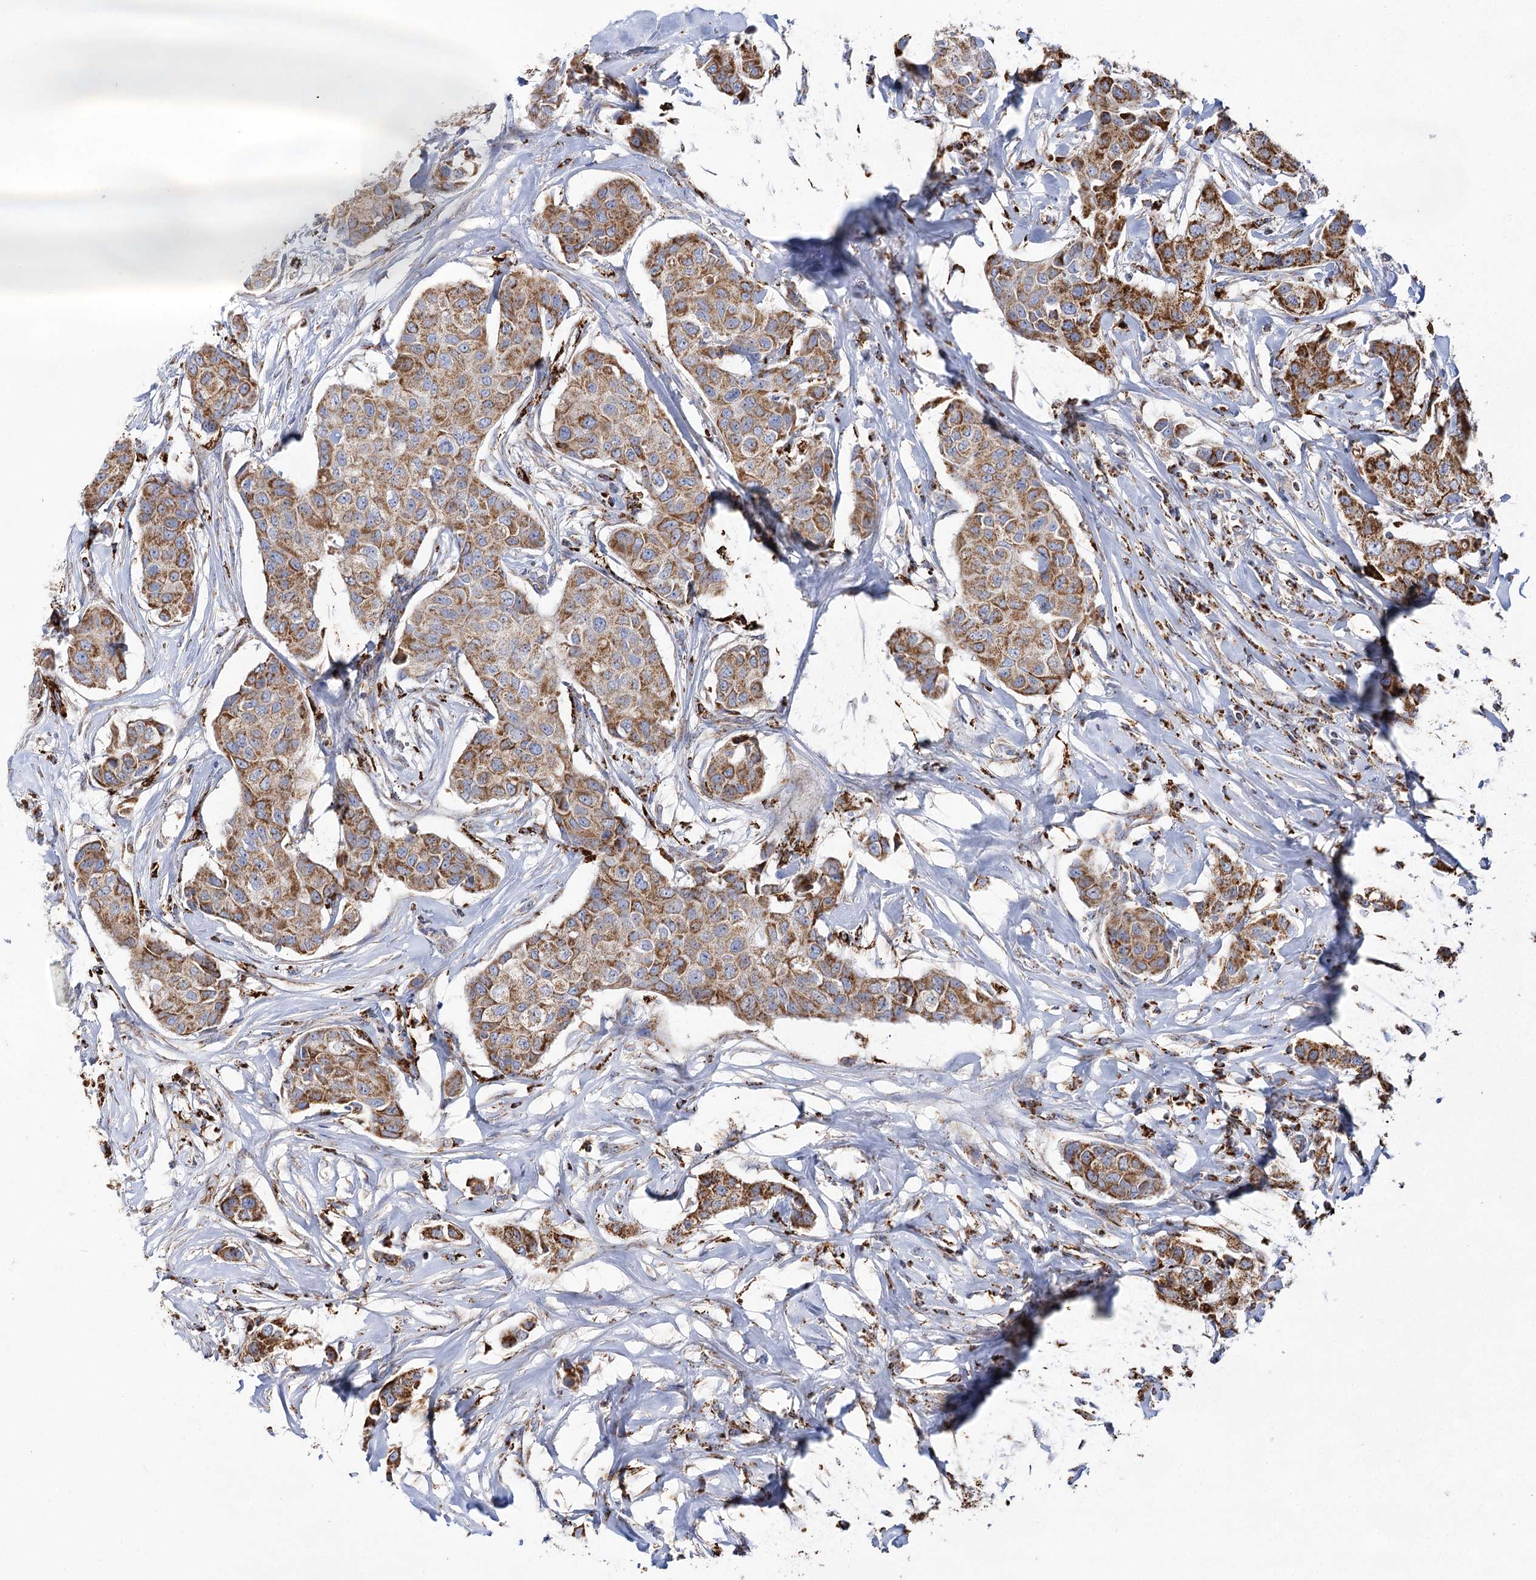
{"staining": {"intensity": "strong", "quantity": ">75%", "location": "cytoplasmic/membranous"}, "tissue": "breast cancer", "cell_type": "Tumor cells", "image_type": "cancer", "snomed": [{"axis": "morphology", "description": "Duct carcinoma"}, {"axis": "topography", "description": "Breast"}], "caption": "Strong cytoplasmic/membranous protein staining is appreciated in about >75% of tumor cells in breast cancer.", "gene": "NADK2", "patient": {"sex": "female", "age": 80}}